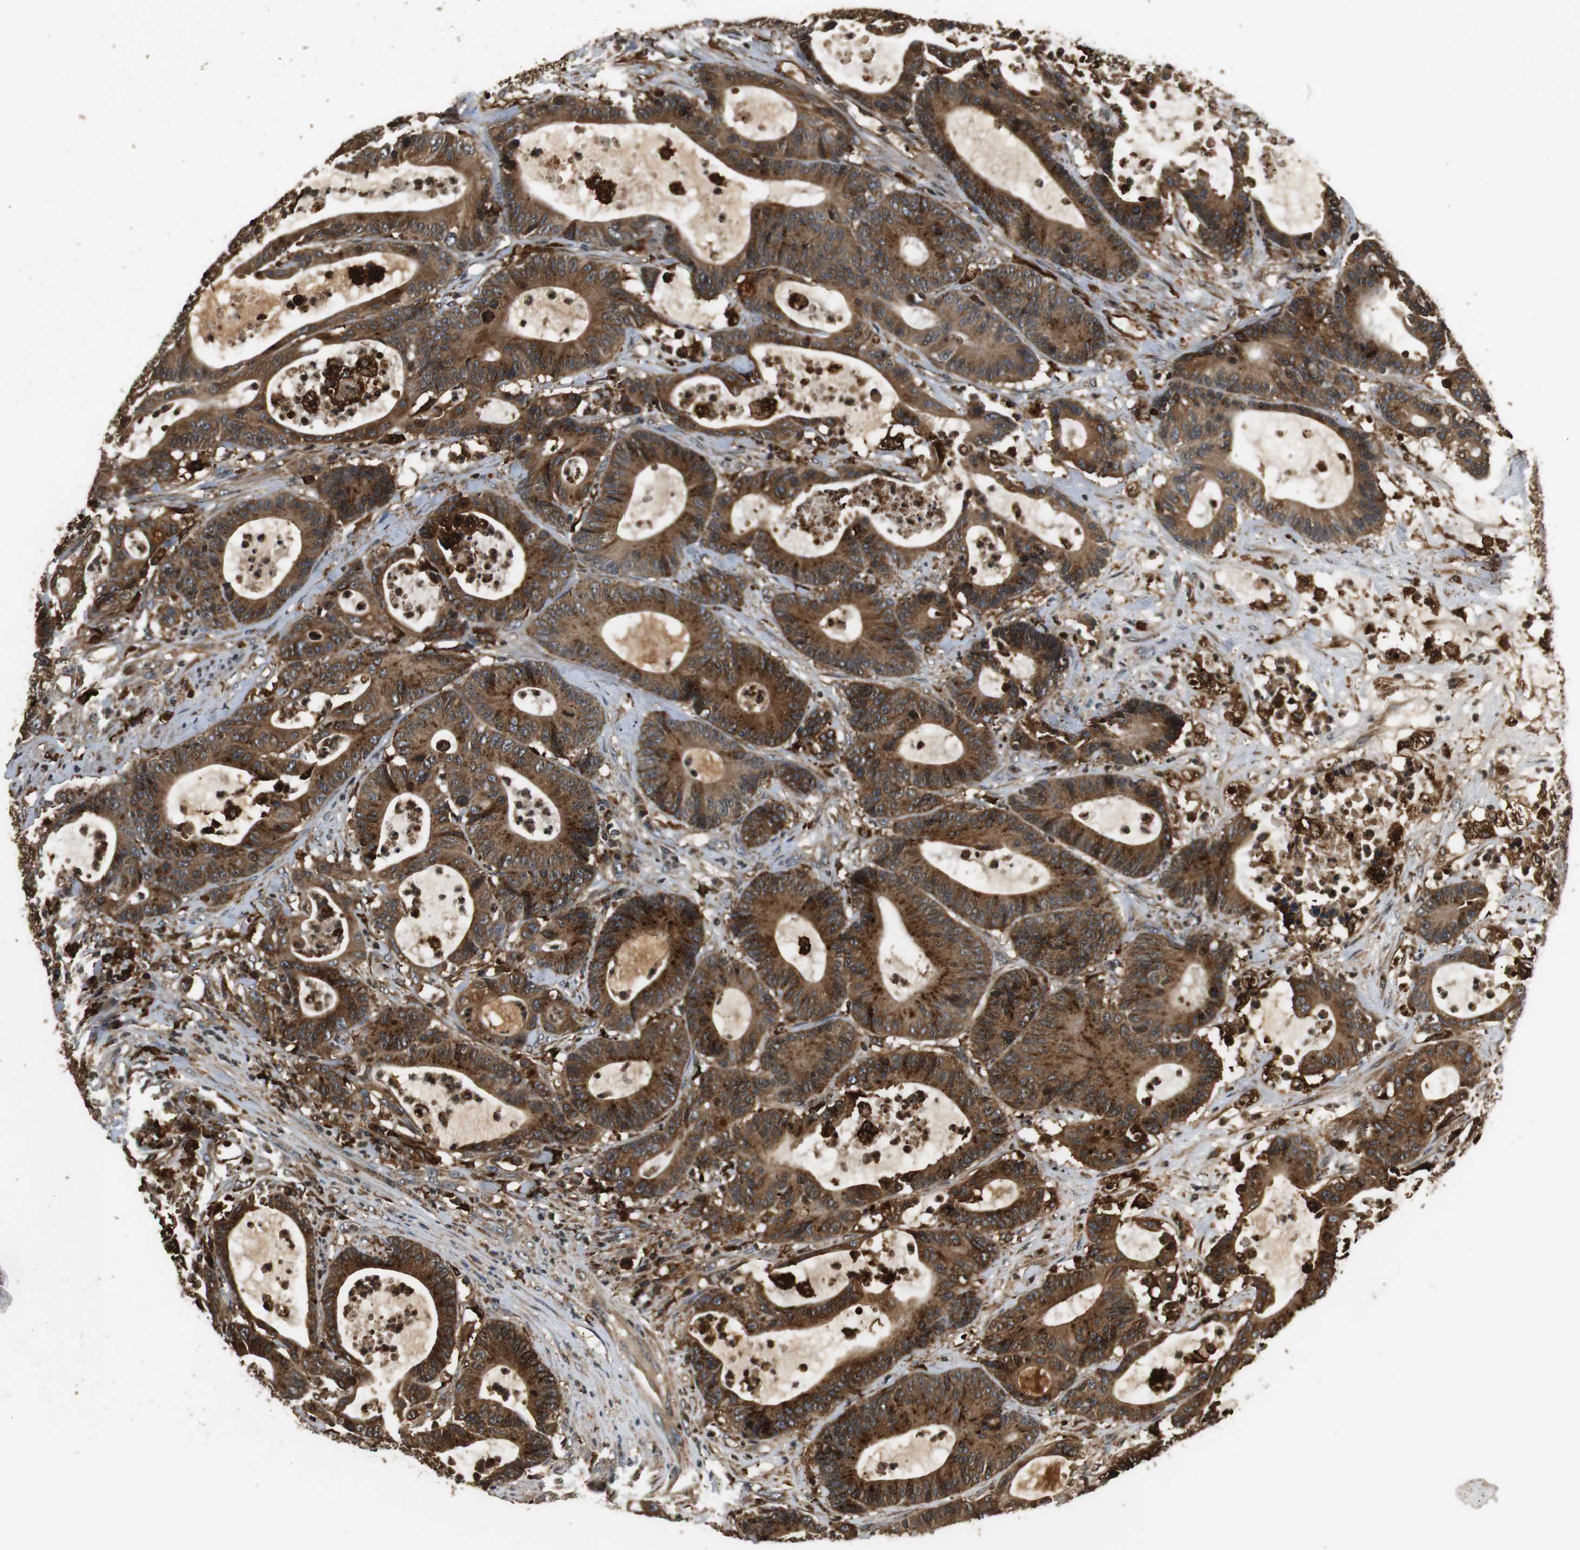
{"staining": {"intensity": "strong", "quantity": ">75%", "location": "cytoplasmic/membranous"}, "tissue": "colorectal cancer", "cell_type": "Tumor cells", "image_type": "cancer", "snomed": [{"axis": "morphology", "description": "Adenocarcinoma, NOS"}, {"axis": "topography", "description": "Colon"}], "caption": "Strong cytoplasmic/membranous protein staining is present in approximately >75% of tumor cells in colorectal cancer (adenocarcinoma). The protein of interest is stained brown, and the nuclei are stained in blue (DAB (3,3'-diaminobenzidine) IHC with brightfield microscopy, high magnification).", "gene": "TXNRD1", "patient": {"sex": "female", "age": 84}}